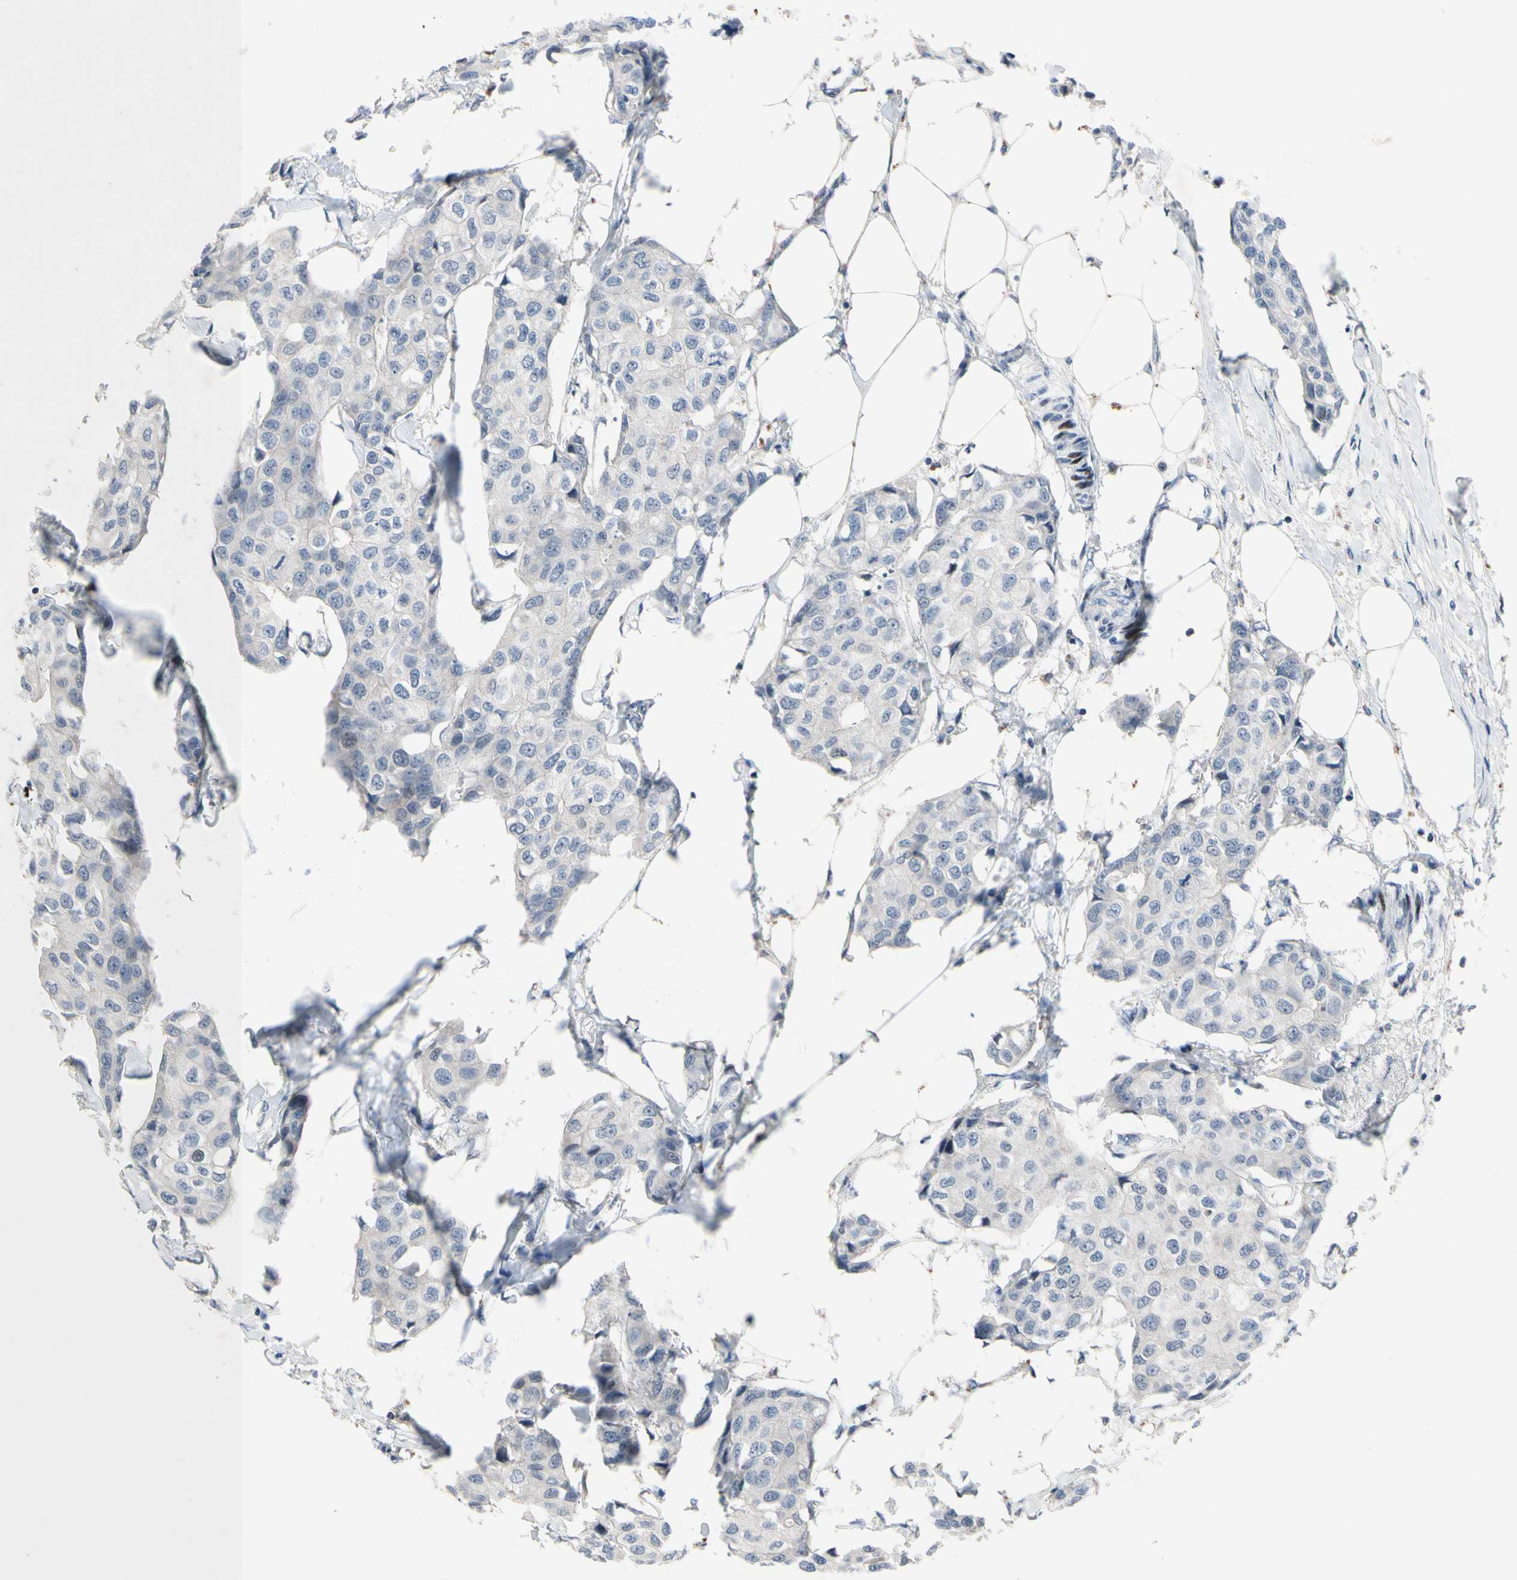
{"staining": {"intensity": "negative", "quantity": "none", "location": "none"}, "tissue": "breast cancer", "cell_type": "Tumor cells", "image_type": "cancer", "snomed": [{"axis": "morphology", "description": "Duct carcinoma"}, {"axis": "topography", "description": "Breast"}], "caption": "High magnification brightfield microscopy of breast cancer stained with DAB (brown) and counterstained with hematoxylin (blue): tumor cells show no significant expression.", "gene": "MUTYH", "patient": {"sex": "female", "age": 80}}